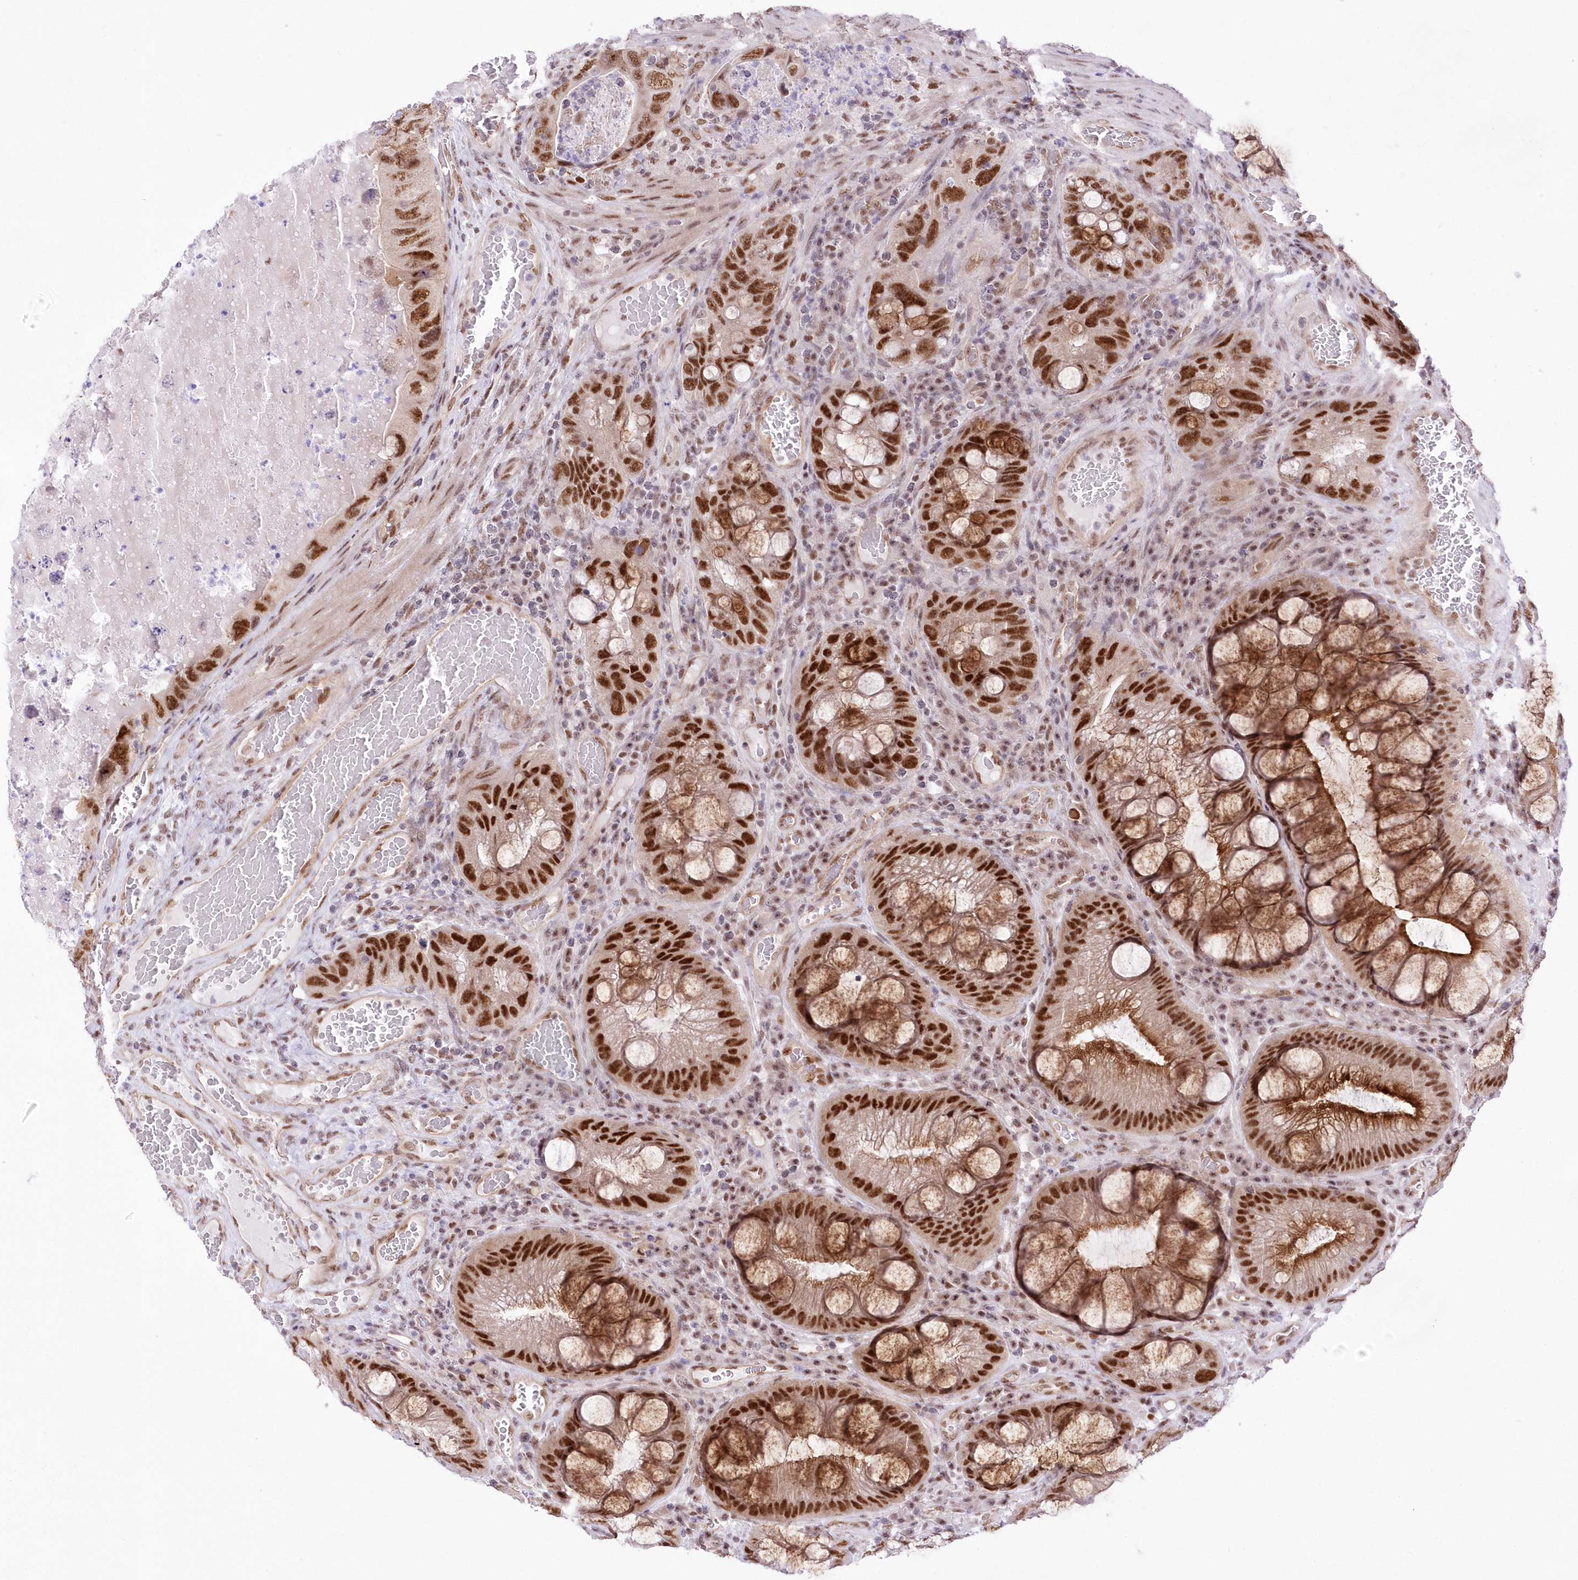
{"staining": {"intensity": "strong", "quantity": ">75%", "location": "nuclear"}, "tissue": "colorectal cancer", "cell_type": "Tumor cells", "image_type": "cancer", "snomed": [{"axis": "morphology", "description": "Adenocarcinoma, NOS"}, {"axis": "topography", "description": "Rectum"}], "caption": "This photomicrograph displays immunohistochemistry staining of human colorectal cancer (adenocarcinoma), with high strong nuclear expression in about >75% of tumor cells.", "gene": "NSUN2", "patient": {"sex": "male", "age": 63}}